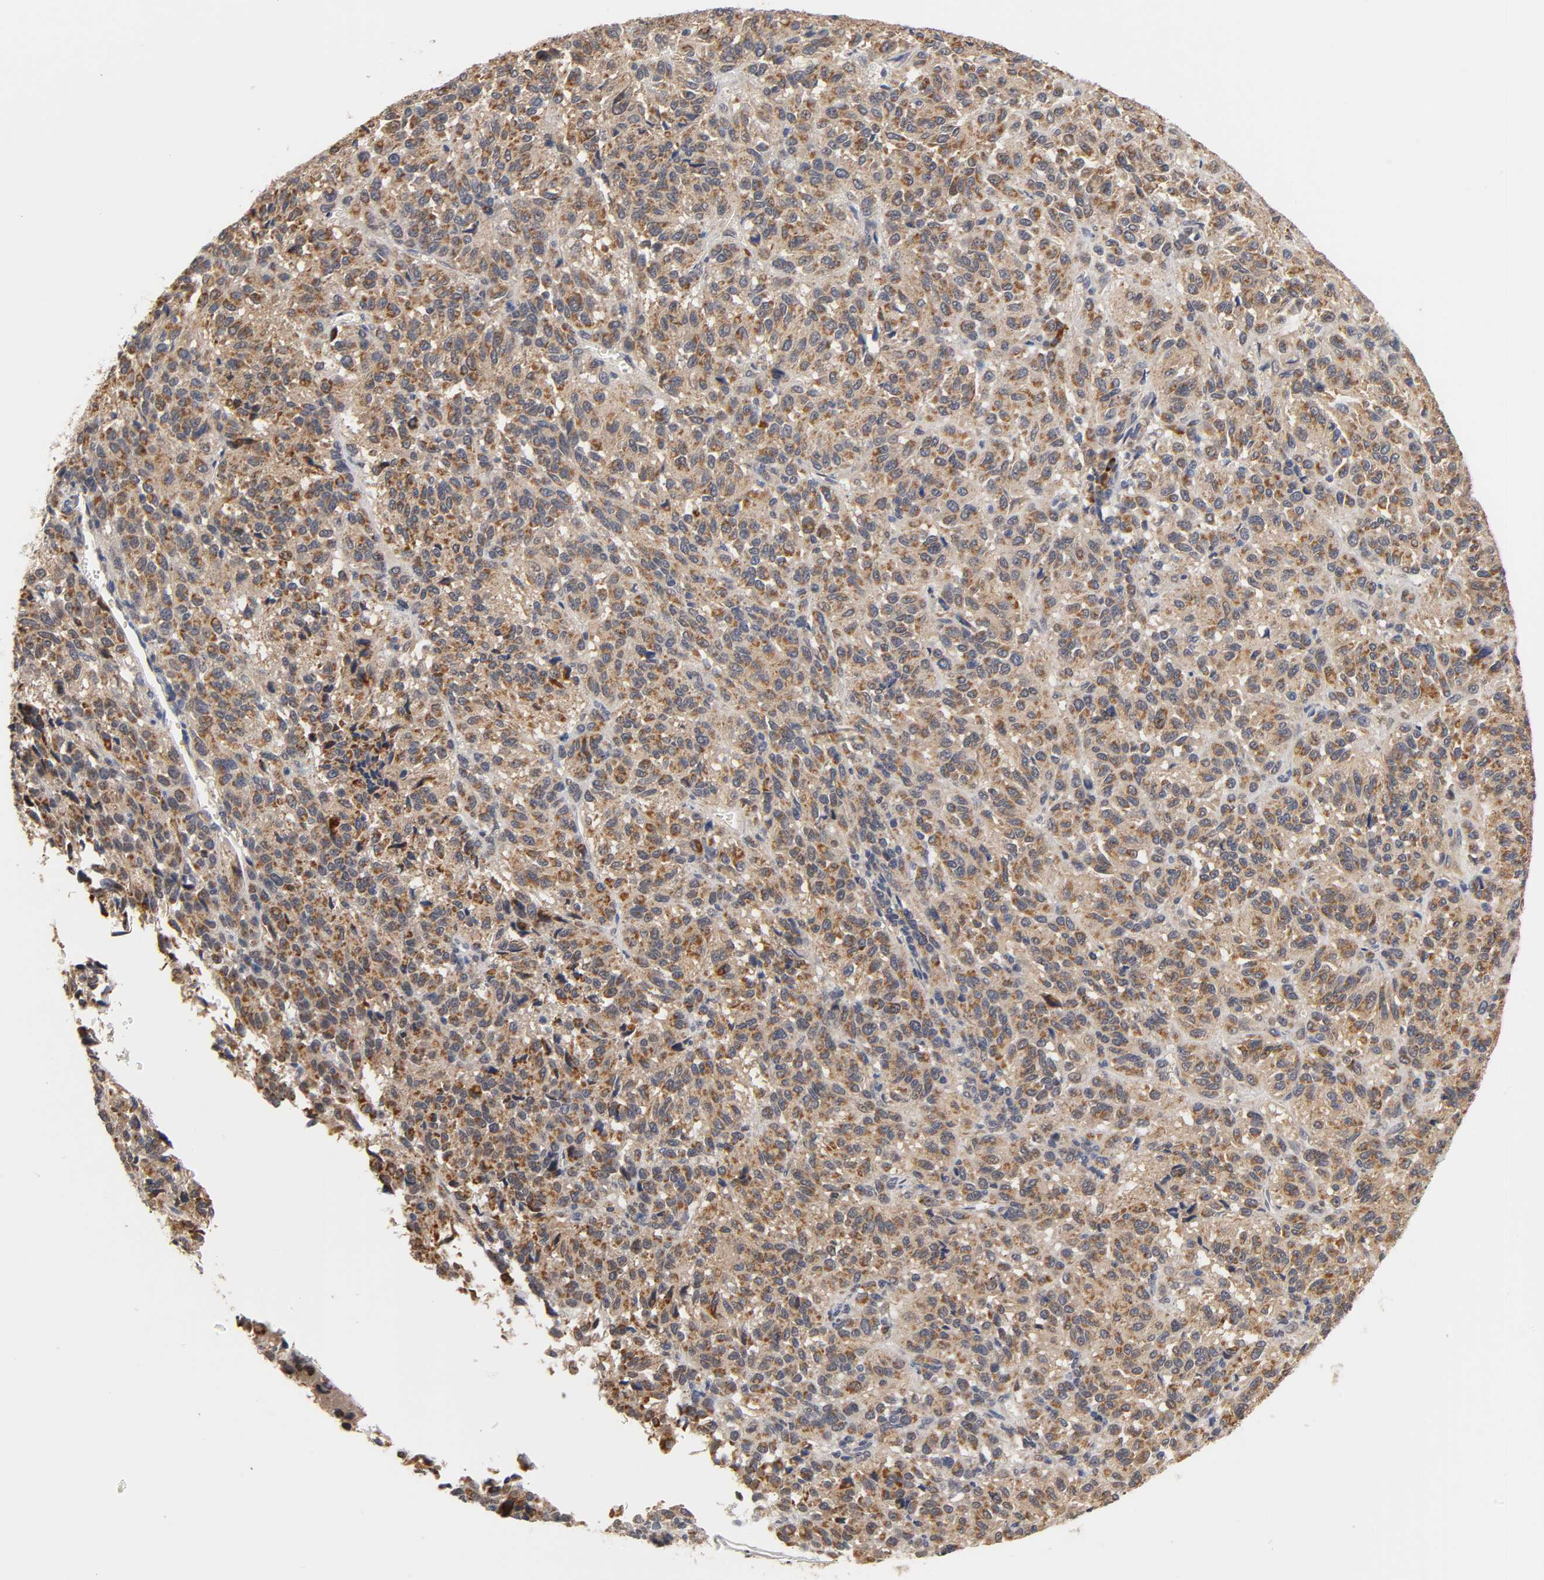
{"staining": {"intensity": "strong", "quantity": ">75%", "location": "cytoplasmic/membranous"}, "tissue": "melanoma", "cell_type": "Tumor cells", "image_type": "cancer", "snomed": [{"axis": "morphology", "description": "Malignant melanoma, Metastatic site"}, {"axis": "topography", "description": "Lung"}], "caption": "Immunohistochemical staining of human malignant melanoma (metastatic site) exhibits strong cytoplasmic/membranous protein staining in about >75% of tumor cells. The protein is stained brown, and the nuclei are stained in blue (DAB (3,3'-diaminobenzidine) IHC with brightfield microscopy, high magnification).", "gene": "GSTZ1", "patient": {"sex": "male", "age": 64}}